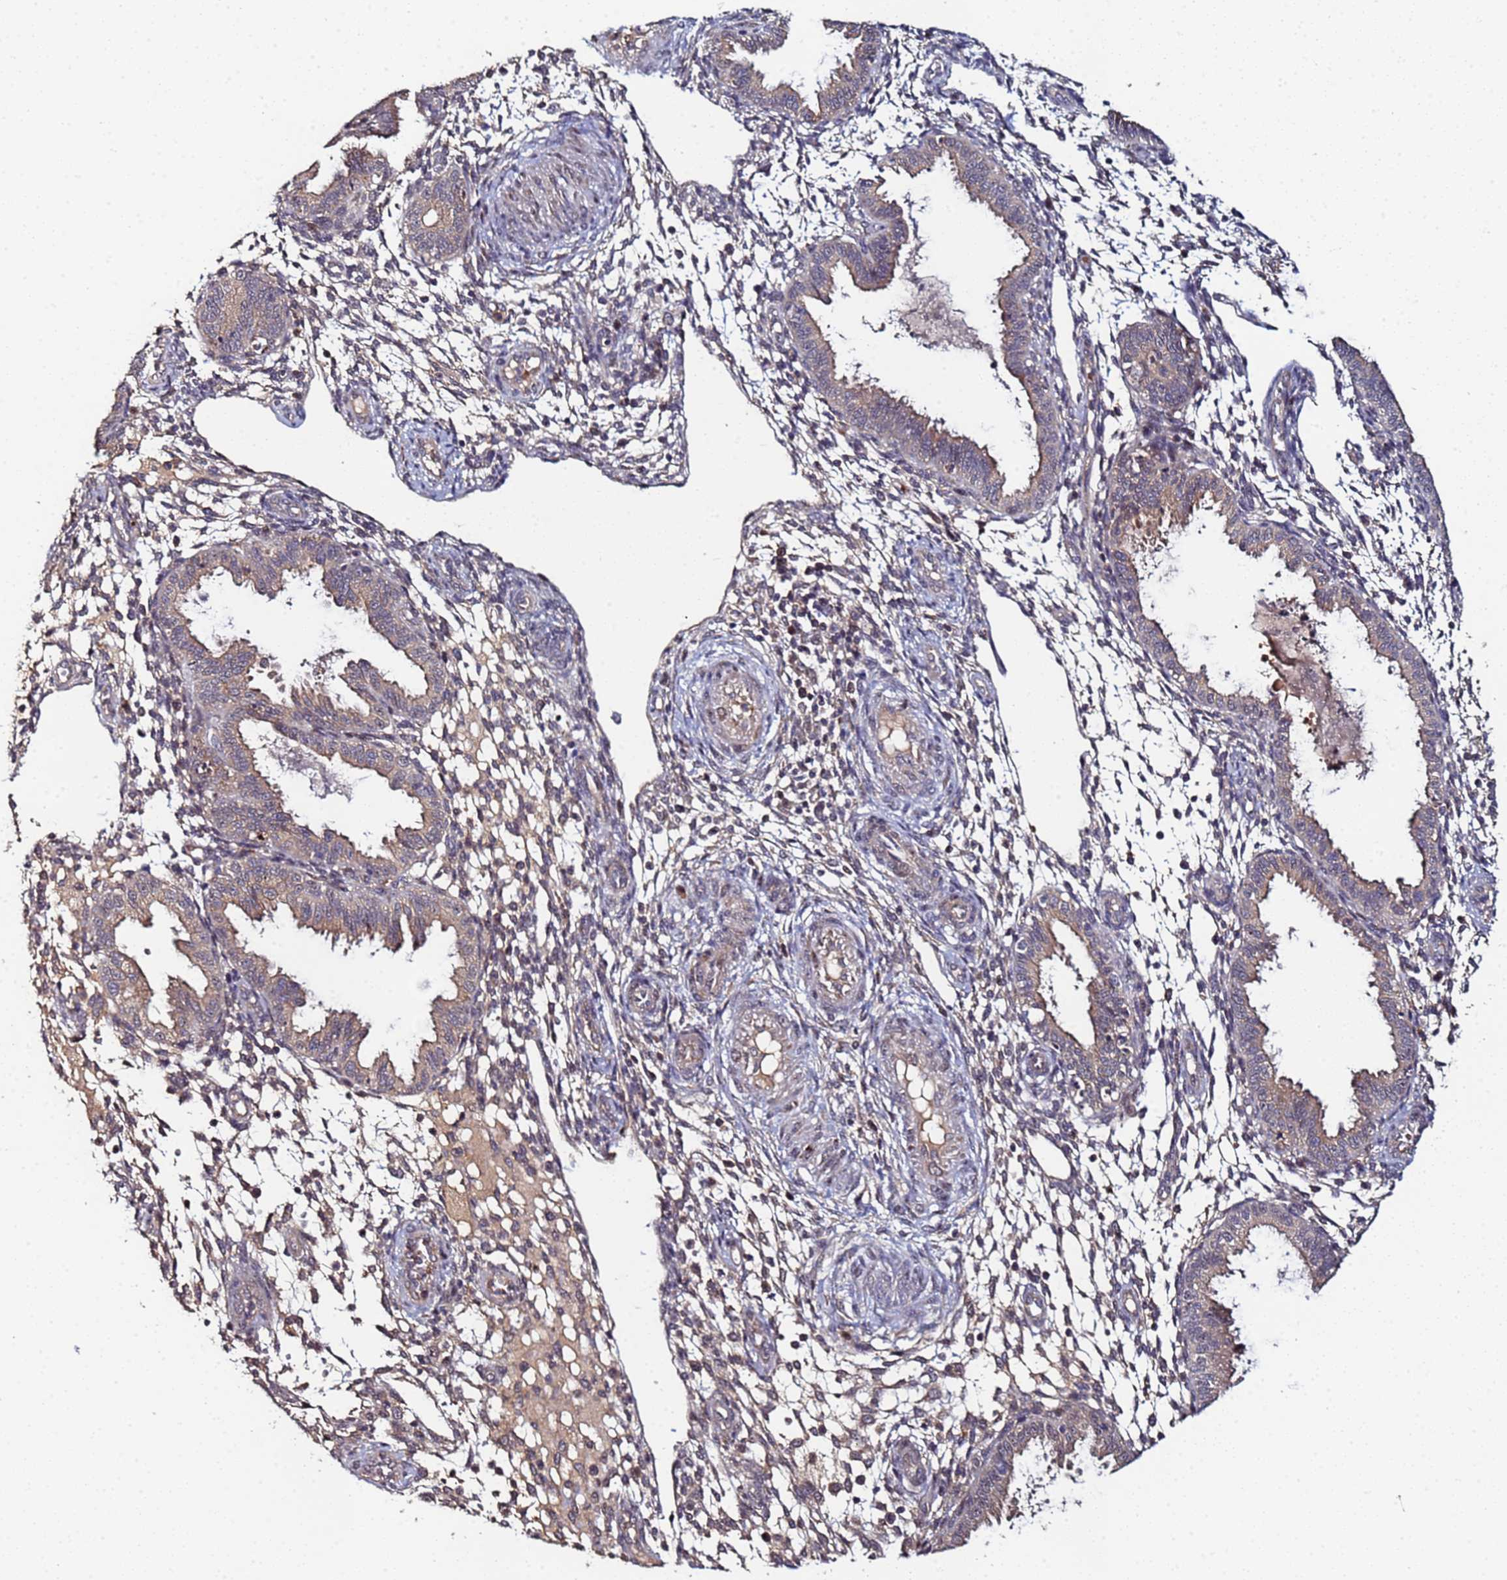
{"staining": {"intensity": "weak", "quantity": "25%-75%", "location": "cytoplasmic/membranous"}, "tissue": "endometrium", "cell_type": "Cells in endometrial stroma", "image_type": "normal", "snomed": [{"axis": "morphology", "description": "Normal tissue, NOS"}, {"axis": "topography", "description": "Endometrium"}], "caption": "Immunohistochemical staining of unremarkable endometrium displays low levels of weak cytoplasmic/membranous staining in approximately 25%-75% of cells in endometrial stroma. (DAB IHC, brown staining for protein, blue staining for nuclei).", "gene": "OSER1", "patient": {"sex": "female", "age": 33}}